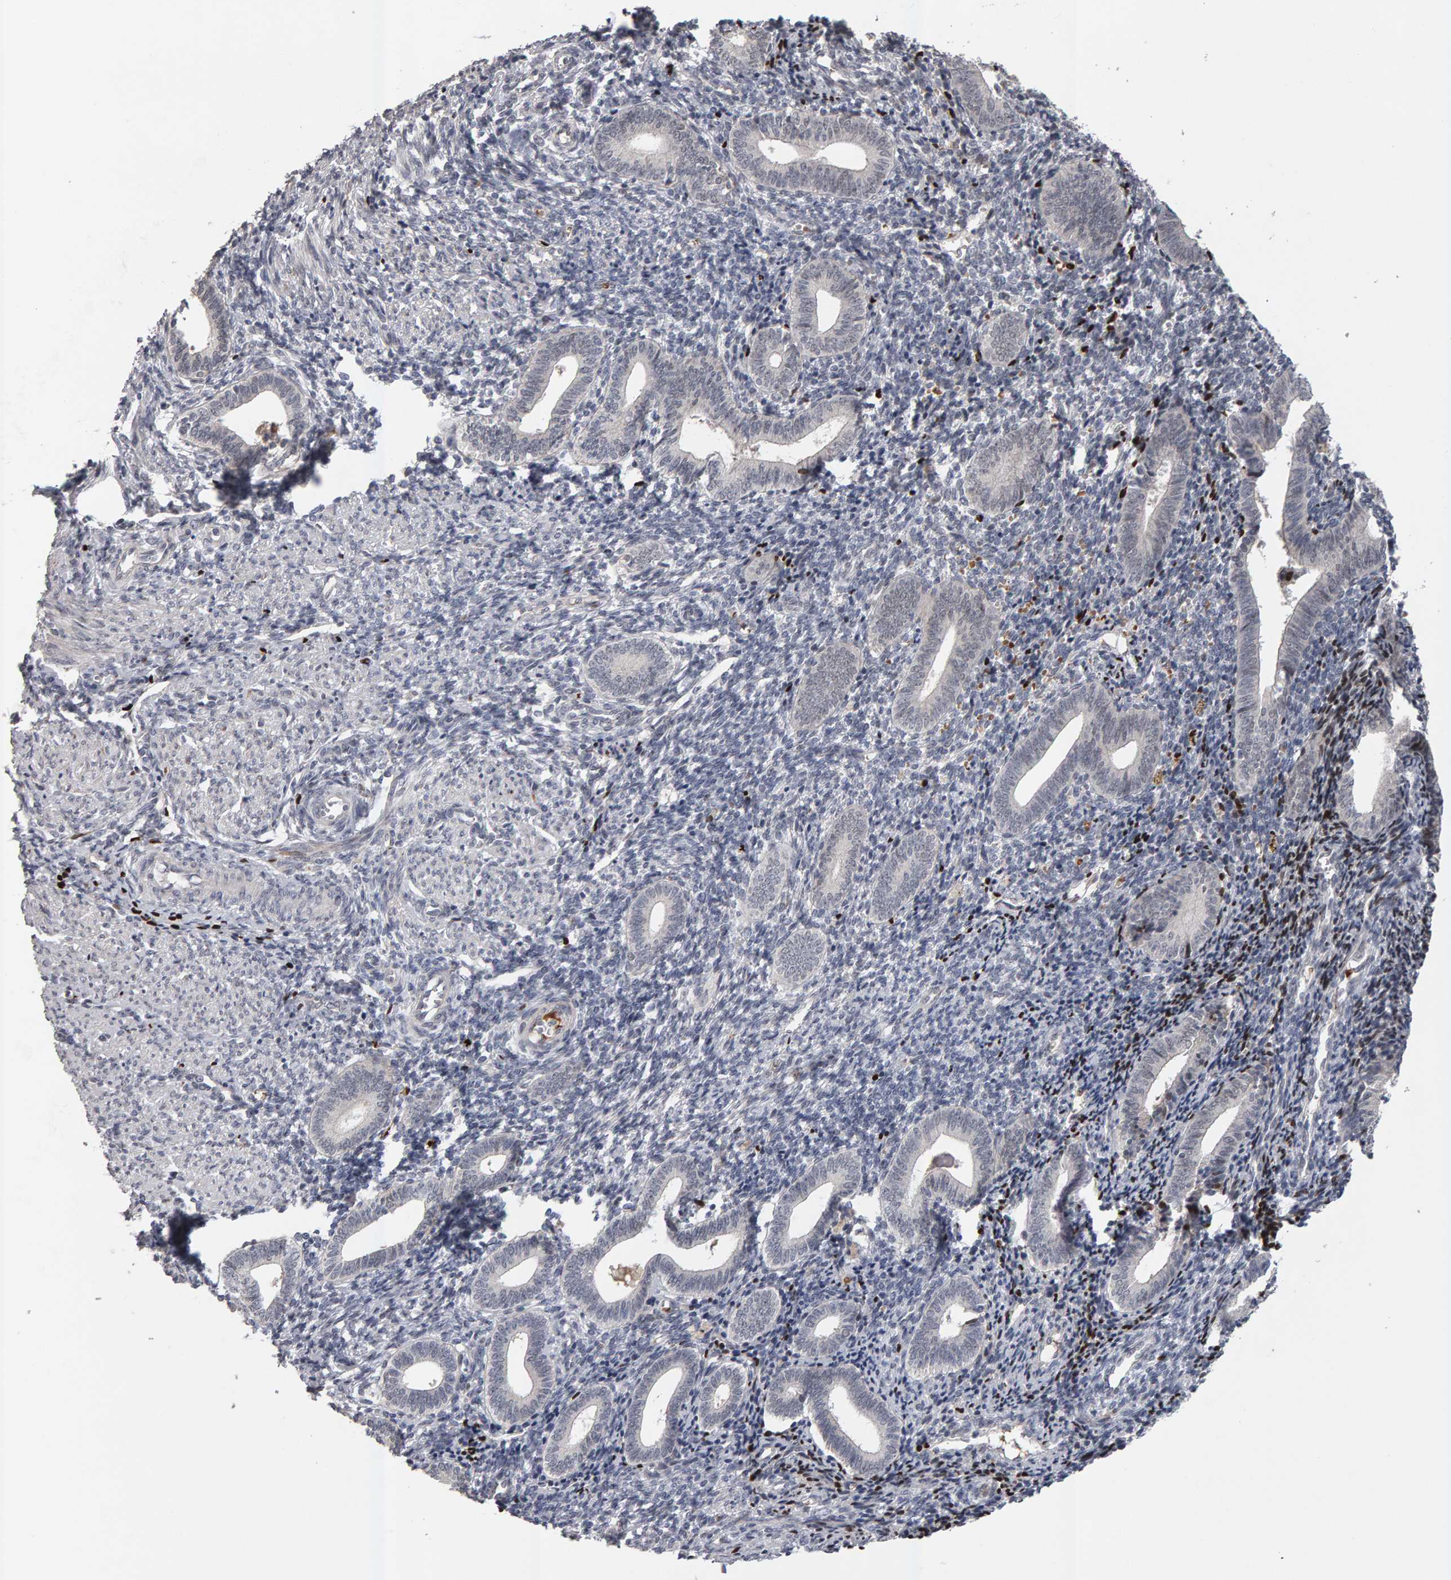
{"staining": {"intensity": "negative", "quantity": "none", "location": "none"}, "tissue": "endometrium", "cell_type": "Cells in endometrial stroma", "image_type": "normal", "snomed": [{"axis": "morphology", "description": "Normal tissue, NOS"}, {"axis": "topography", "description": "Uterus"}, {"axis": "topography", "description": "Endometrium"}], "caption": "Cells in endometrial stroma show no significant protein expression in benign endometrium. Nuclei are stained in blue.", "gene": "IPO8", "patient": {"sex": "female", "age": 33}}